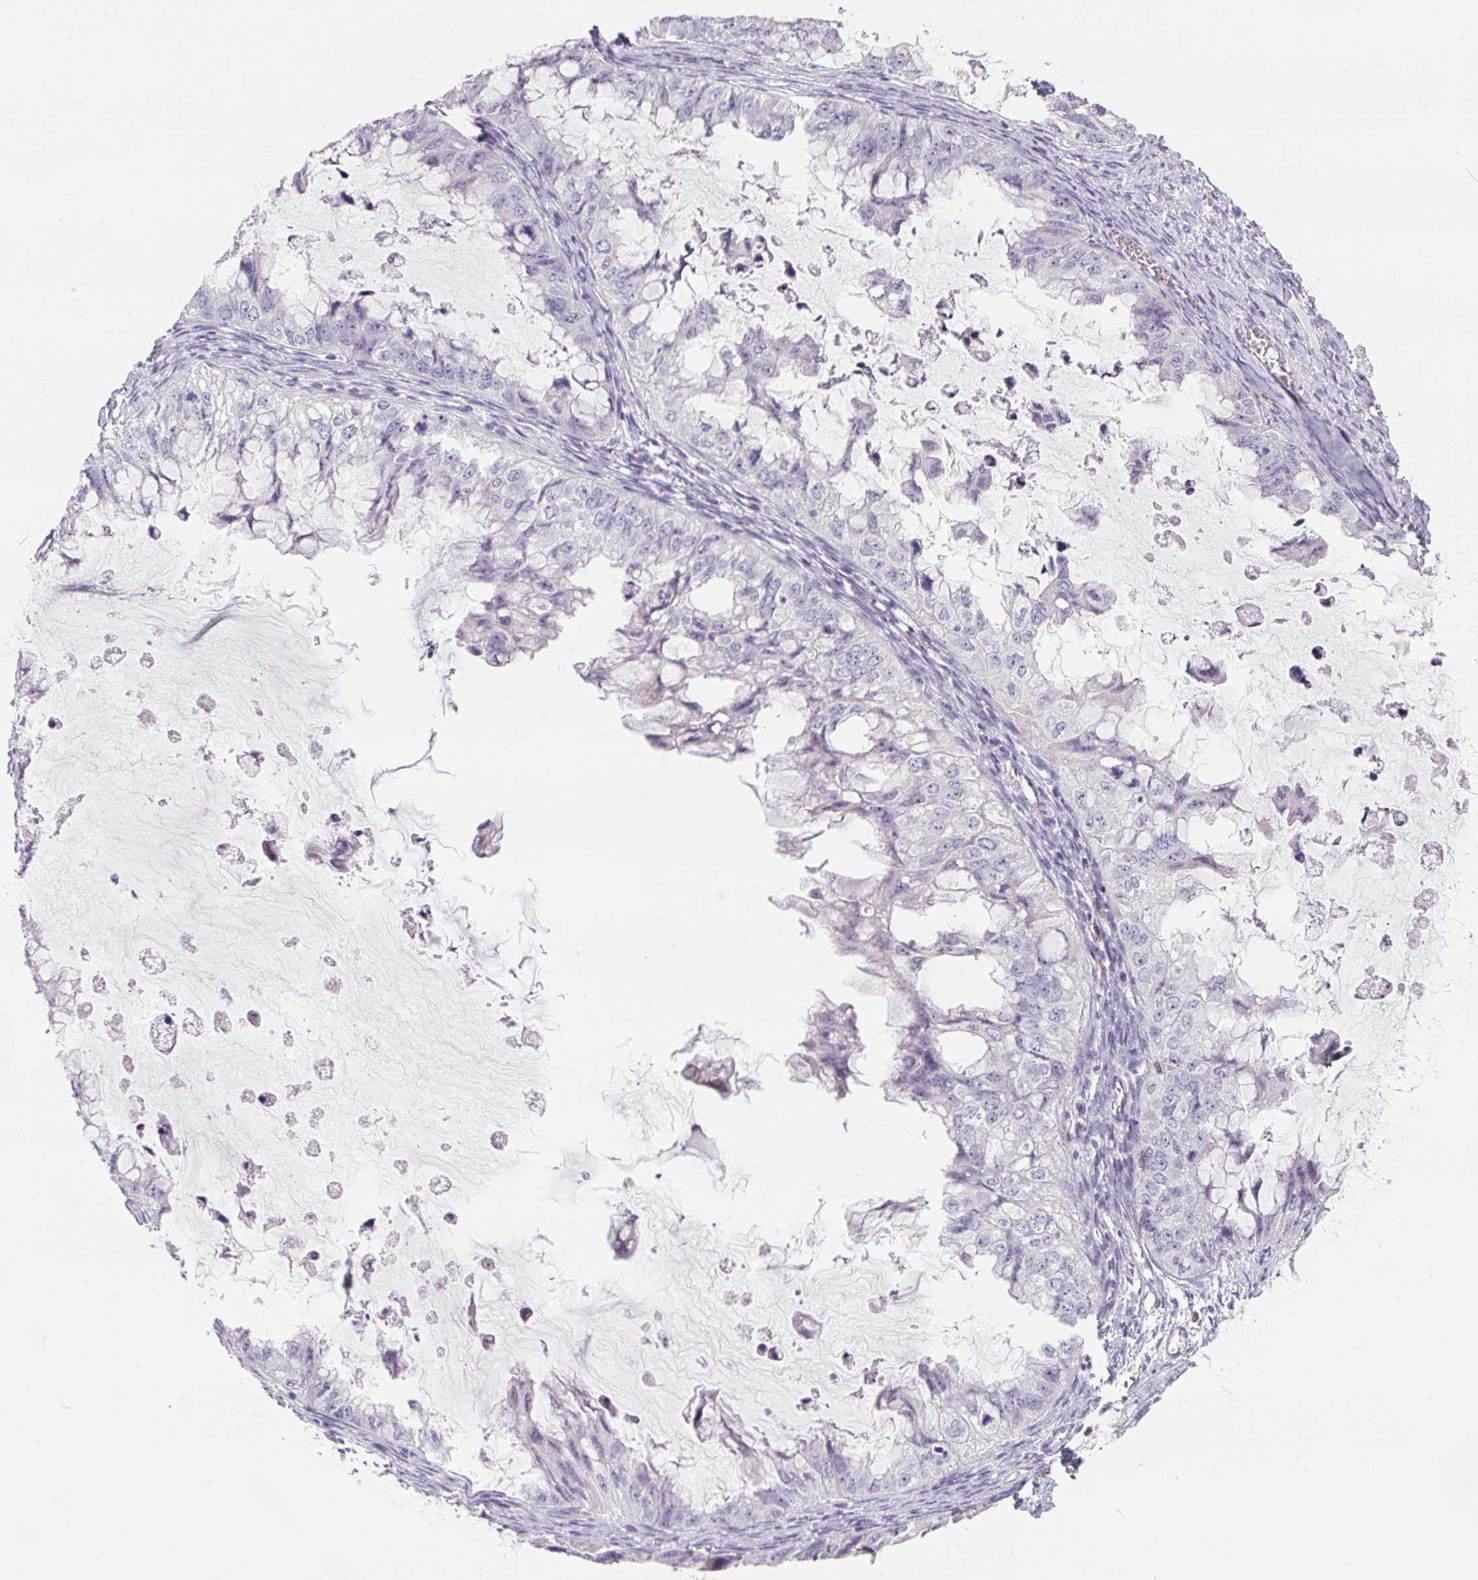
{"staining": {"intensity": "negative", "quantity": "none", "location": "none"}, "tissue": "ovarian cancer", "cell_type": "Tumor cells", "image_type": "cancer", "snomed": [{"axis": "morphology", "description": "Cystadenocarcinoma, mucinous, NOS"}, {"axis": "topography", "description": "Ovary"}], "caption": "Tumor cells show no significant protein positivity in ovarian cancer (mucinous cystadenocarcinoma).", "gene": "FDX1", "patient": {"sex": "female", "age": 72}}